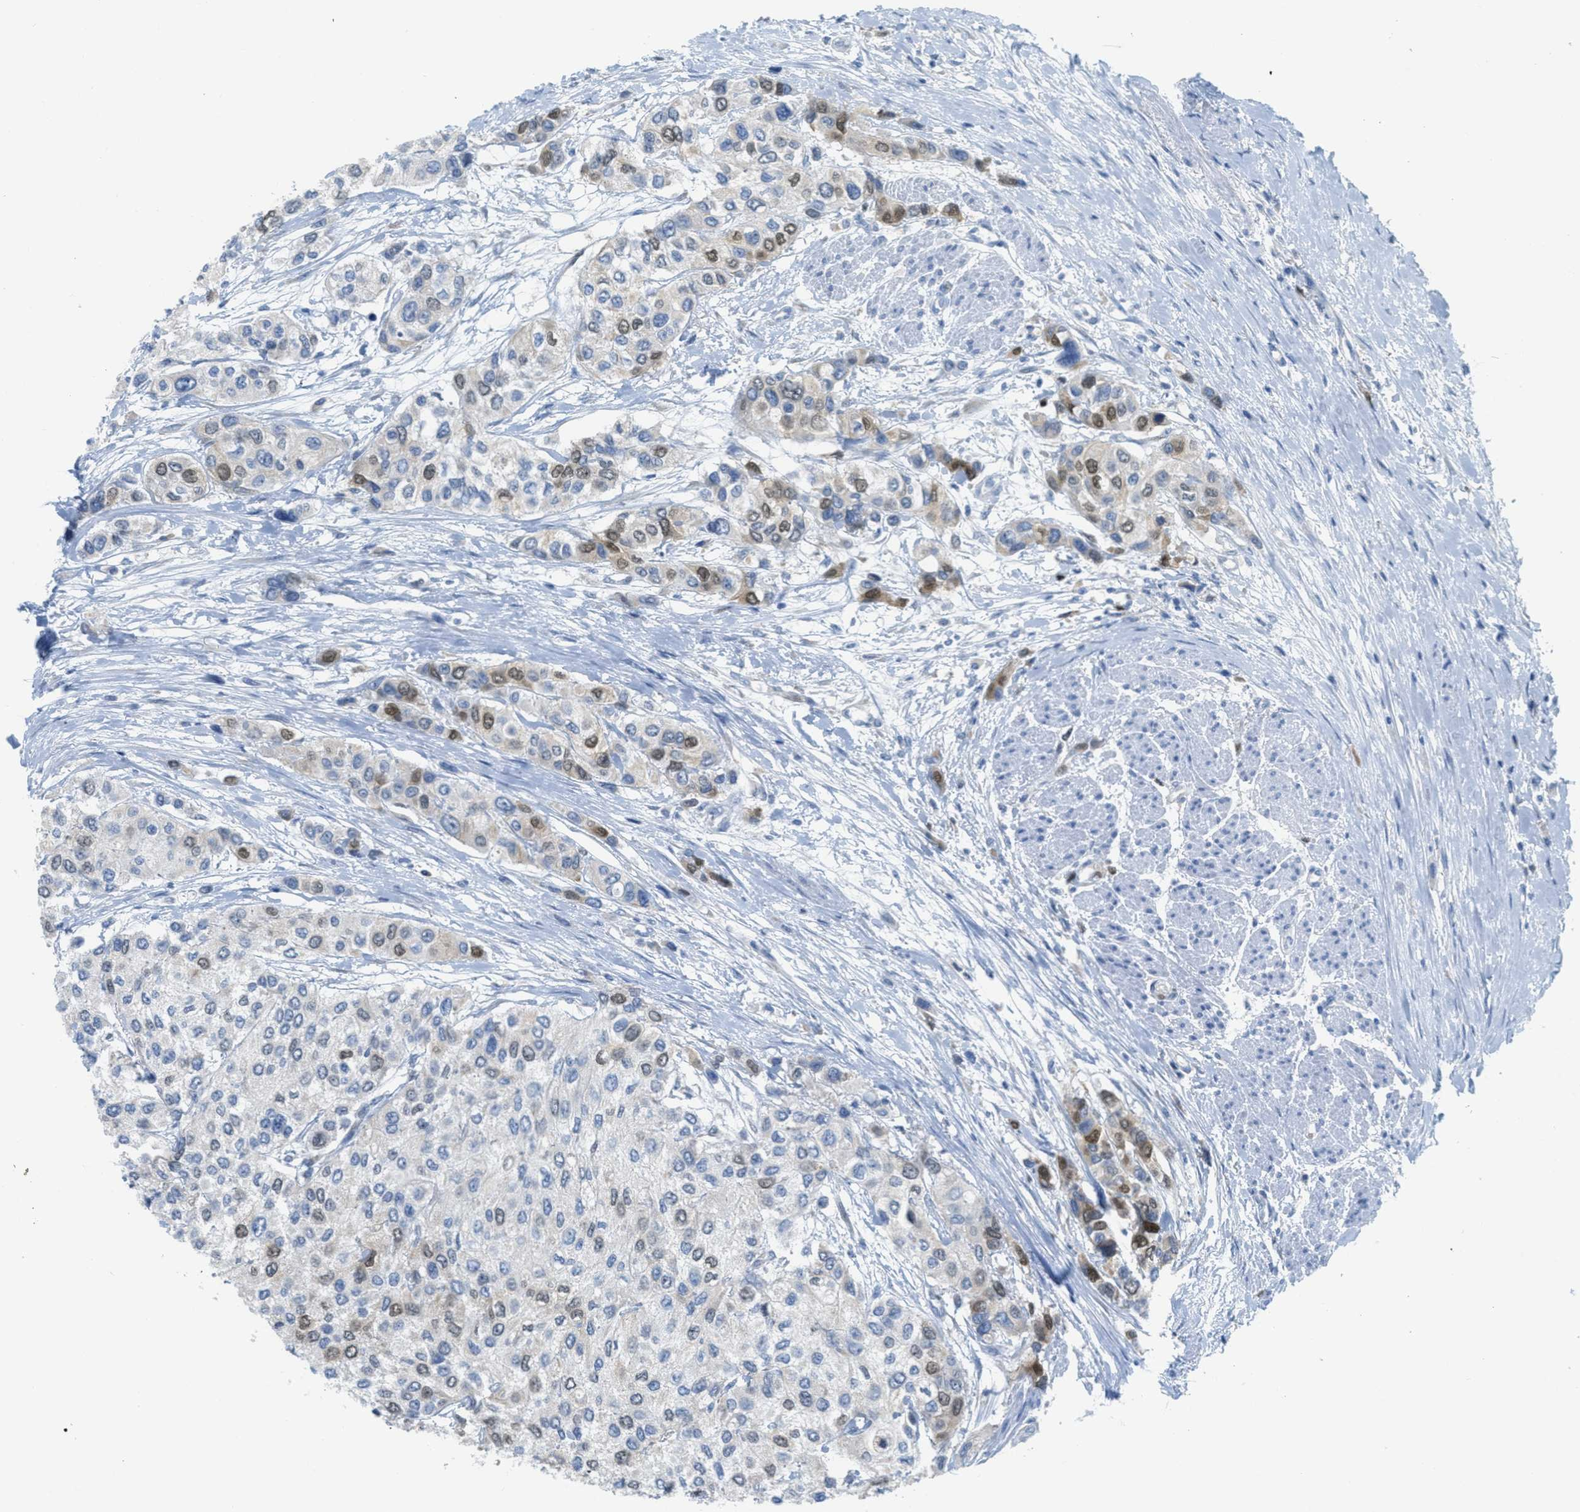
{"staining": {"intensity": "moderate", "quantity": "25%-75%", "location": "cytoplasmic/membranous,nuclear"}, "tissue": "urothelial cancer", "cell_type": "Tumor cells", "image_type": "cancer", "snomed": [{"axis": "morphology", "description": "Urothelial carcinoma, High grade"}, {"axis": "topography", "description": "Urinary bladder"}], "caption": "Tumor cells show moderate cytoplasmic/membranous and nuclear expression in approximately 25%-75% of cells in urothelial cancer. The staining was performed using DAB to visualize the protein expression in brown, while the nuclei were stained in blue with hematoxylin (Magnification: 20x).", "gene": "ORC6", "patient": {"sex": "female", "age": 56}}